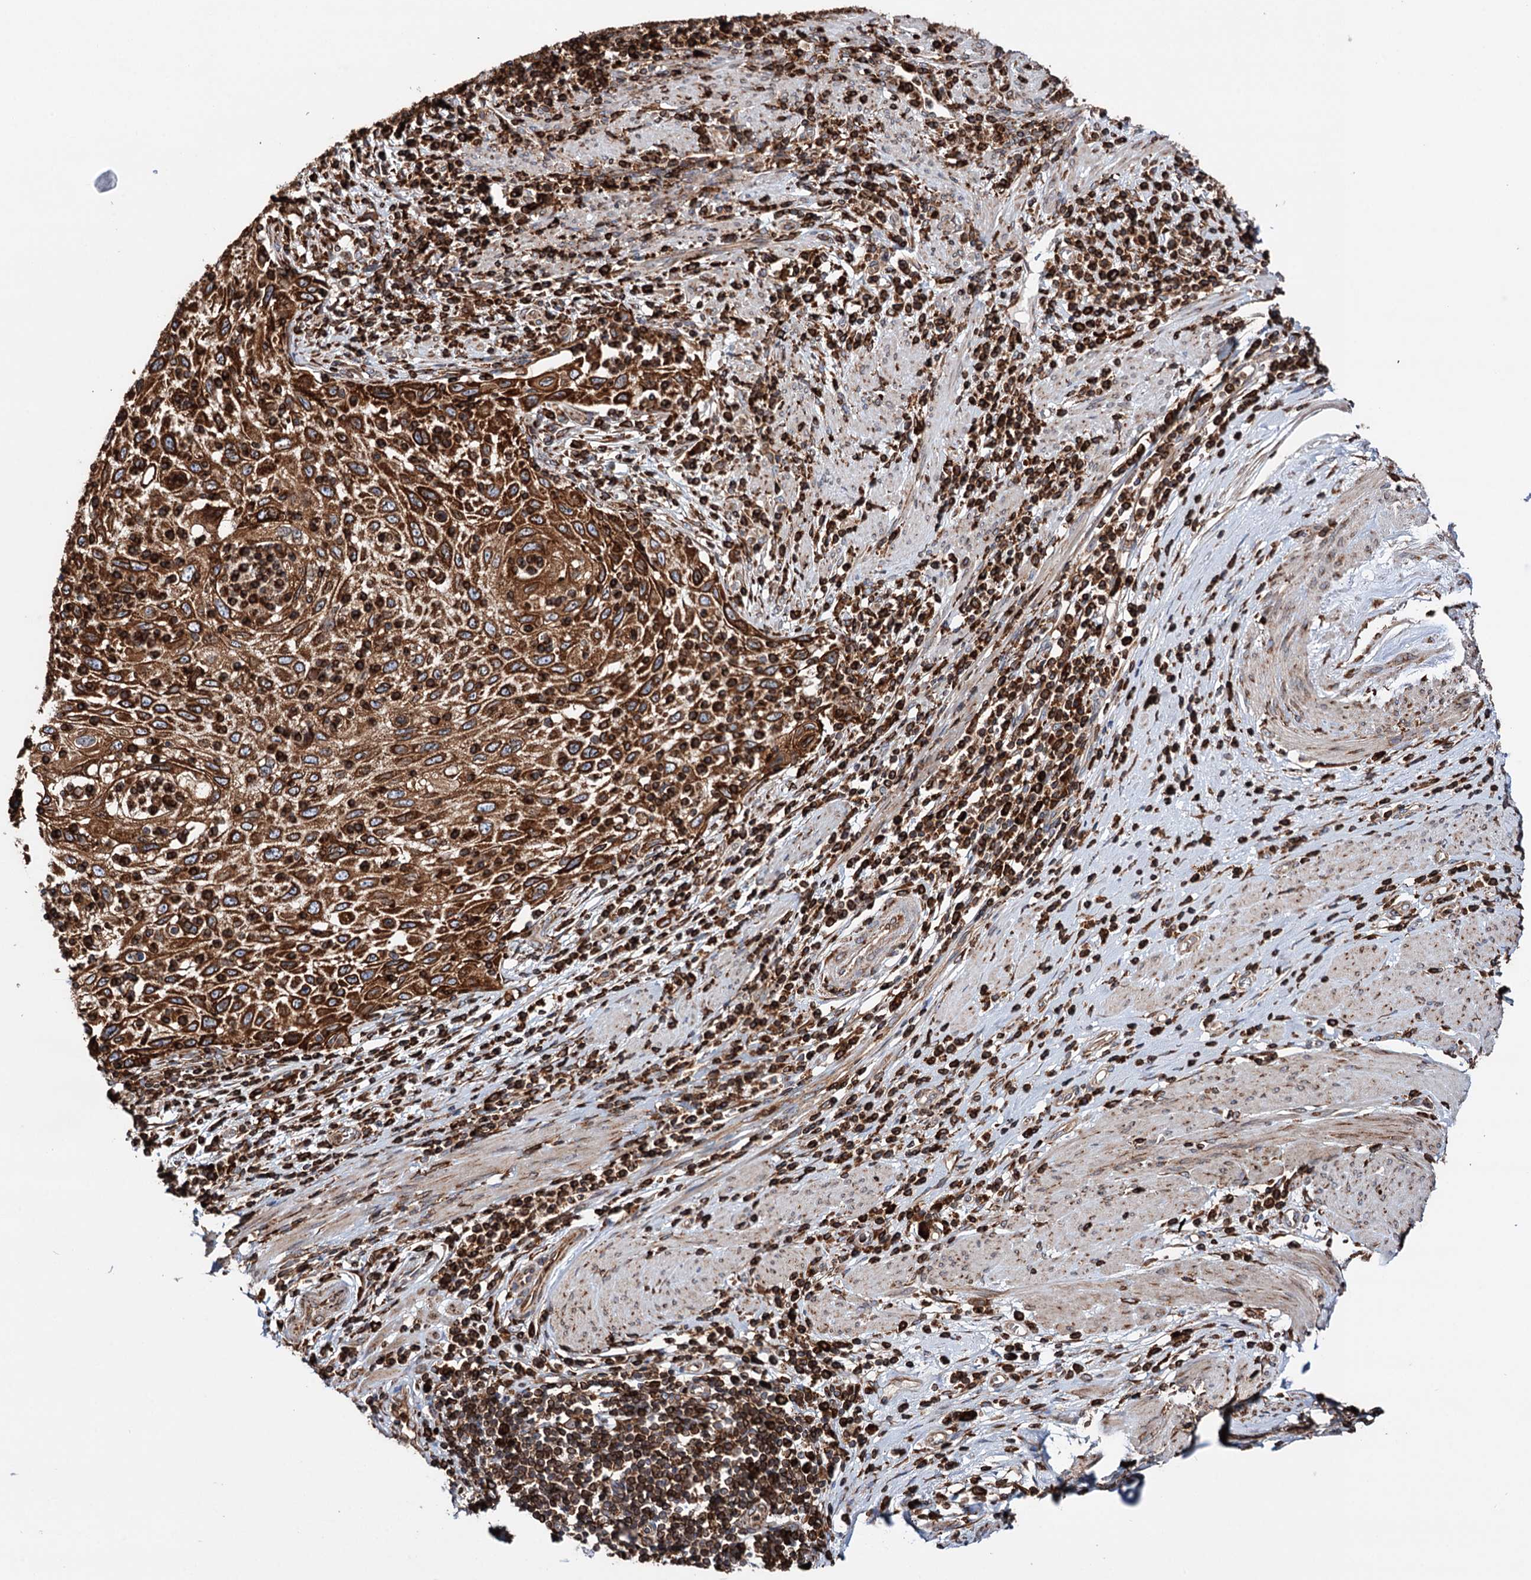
{"staining": {"intensity": "strong", "quantity": ">75%", "location": "cytoplasmic/membranous"}, "tissue": "cervical cancer", "cell_type": "Tumor cells", "image_type": "cancer", "snomed": [{"axis": "morphology", "description": "Squamous cell carcinoma, NOS"}, {"axis": "topography", "description": "Cervix"}], "caption": "IHC (DAB) staining of cervical cancer (squamous cell carcinoma) reveals strong cytoplasmic/membranous protein expression in approximately >75% of tumor cells.", "gene": "ERP29", "patient": {"sex": "female", "age": 70}}